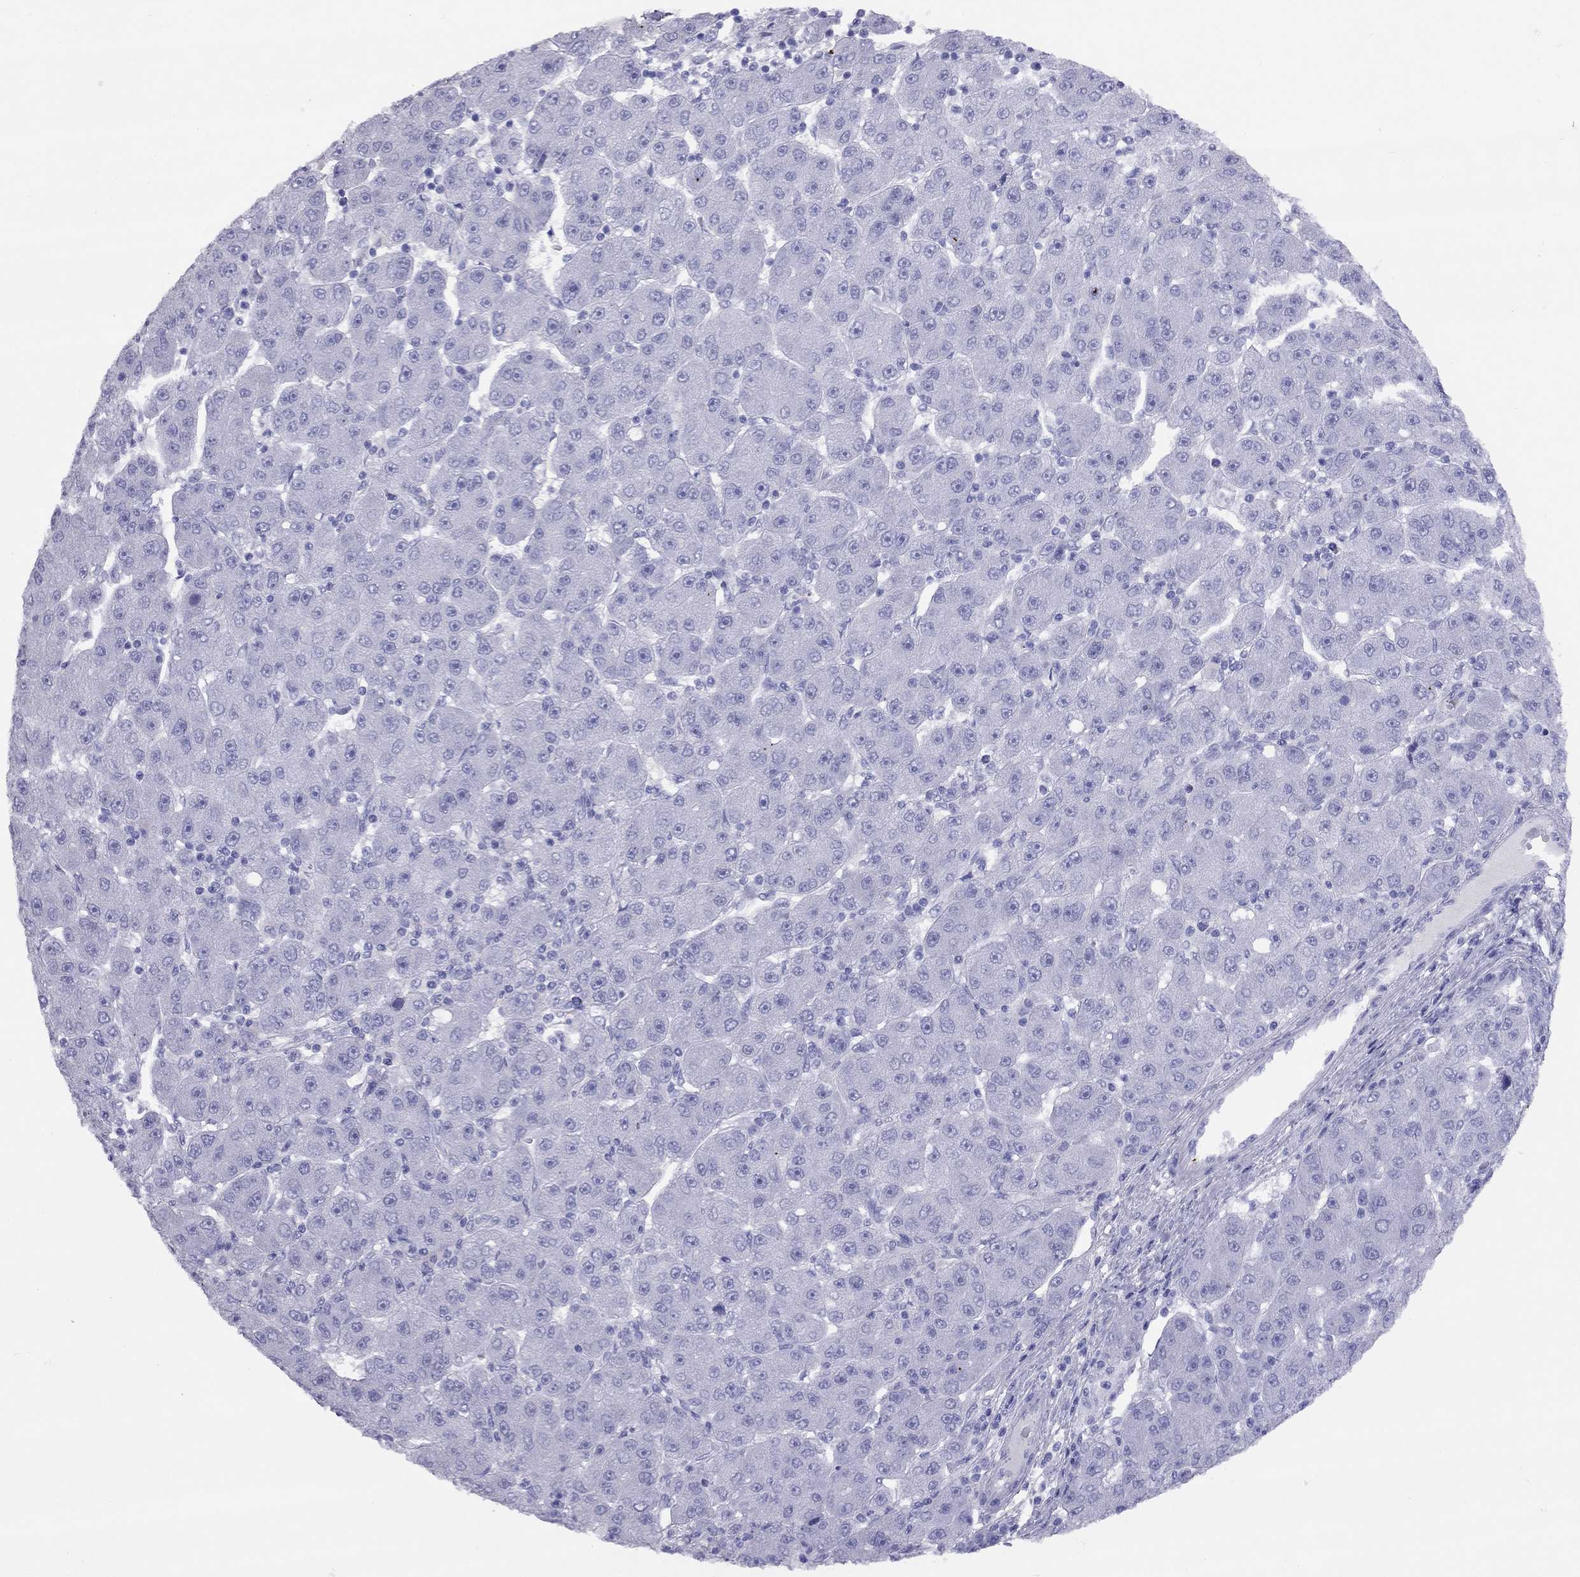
{"staining": {"intensity": "negative", "quantity": "none", "location": "none"}, "tissue": "liver cancer", "cell_type": "Tumor cells", "image_type": "cancer", "snomed": [{"axis": "morphology", "description": "Carcinoma, Hepatocellular, NOS"}, {"axis": "topography", "description": "Liver"}], "caption": "Immunohistochemical staining of liver cancer exhibits no significant staining in tumor cells.", "gene": "GRIA2", "patient": {"sex": "male", "age": 67}}